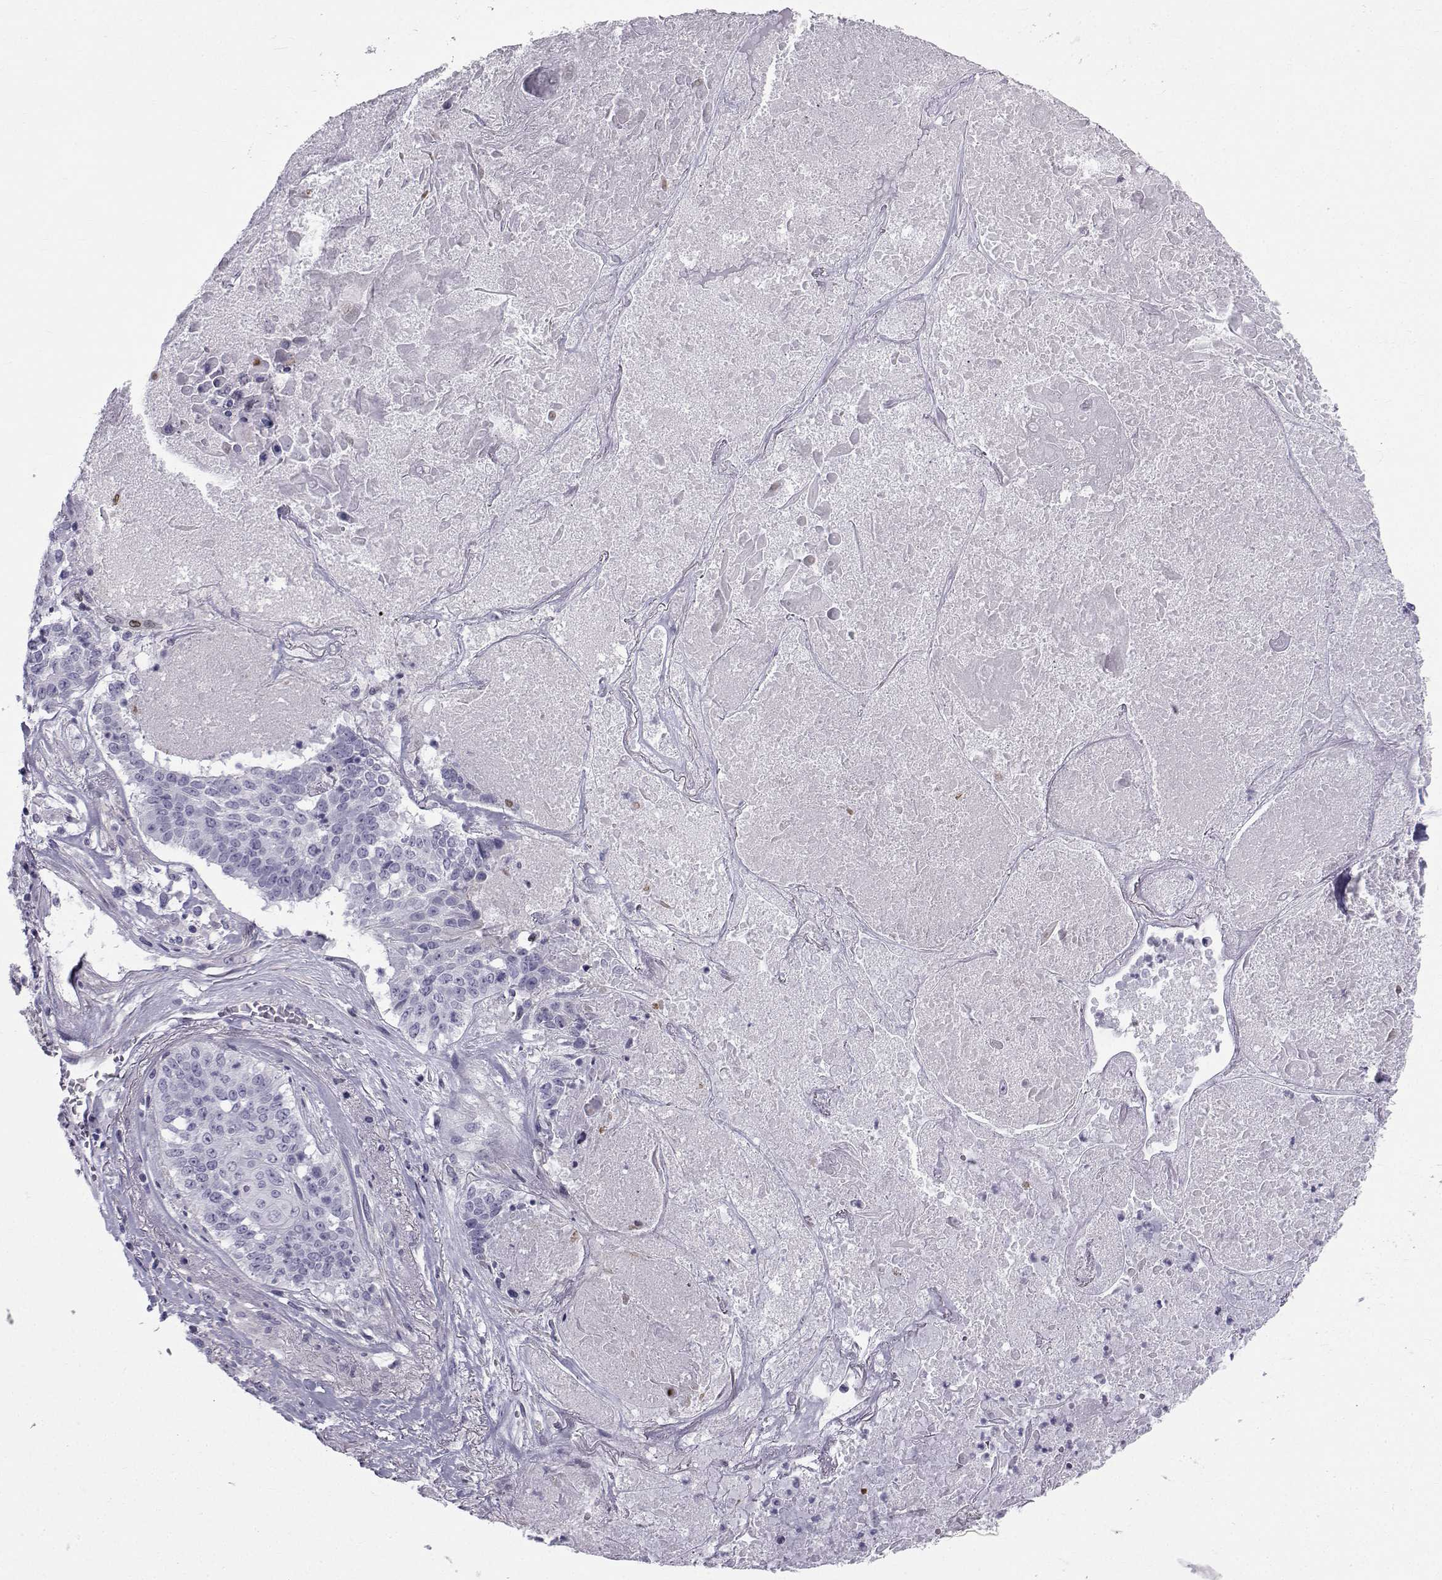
{"staining": {"intensity": "negative", "quantity": "none", "location": "none"}, "tissue": "lung cancer", "cell_type": "Tumor cells", "image_type": "cancer", "snomed": [{"axis": "morphology", "description": "Squamous cell carcinoma, NOS"}, {"axis": "topography", "description": "Lung"}], "caption": "A micrograph of human lung cancer is negative for staining in tumor cells.", "gene": "SPANXD", "patient": {"sex": "male", "age": 64}}